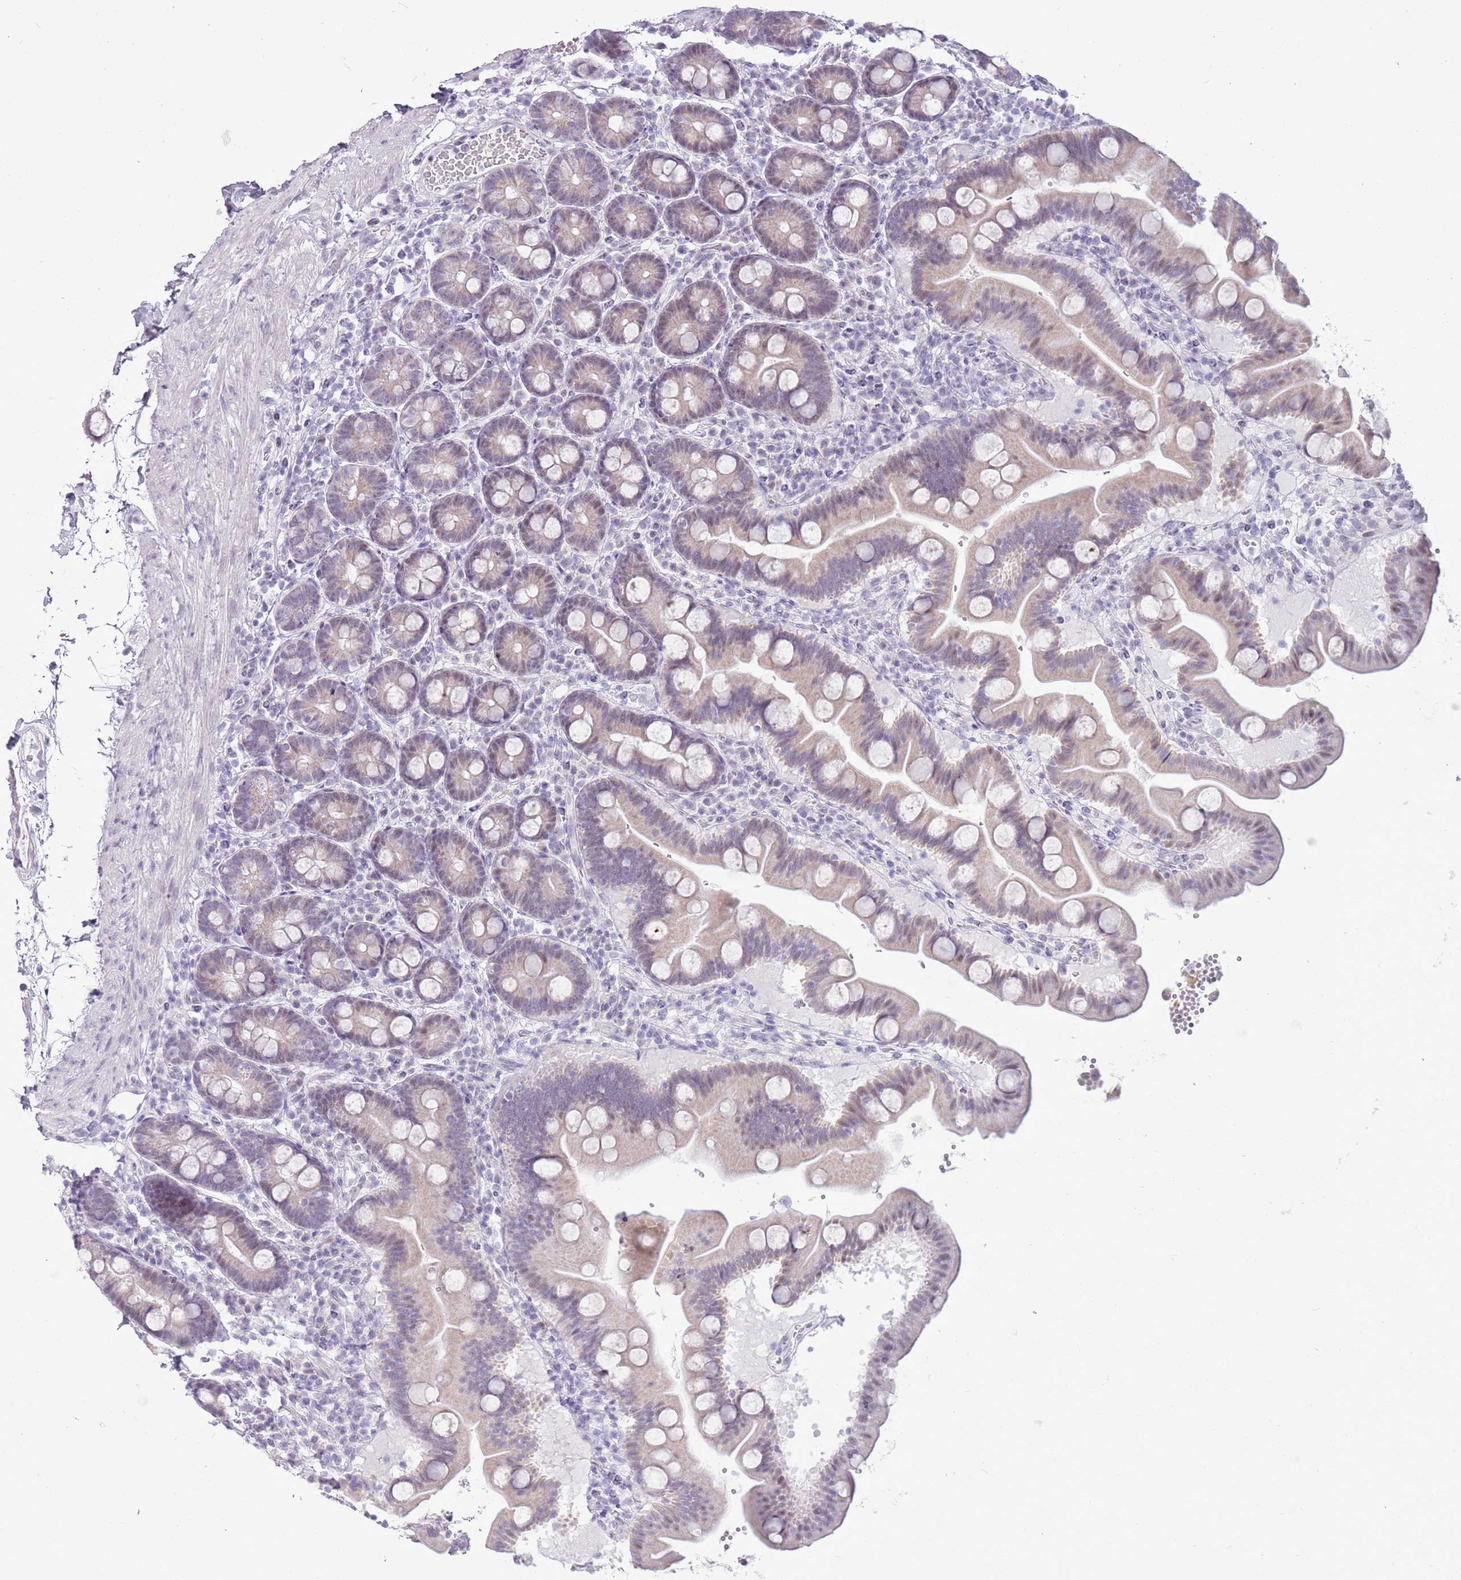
{"staining": {"intensity": "weak", "quantity": "<25%", "location": "cytoplasmic/membranous,nuclear"}, "tissue": "duodenum", "cell_type": "Glandular cells", "image_type": "normal", "snomed": [{"axis": "morphology", "description": "Normal tissue, NOS"}, {"axis": "topography", "description": "Duodenum"}], "caption": "Glandular cells are negative for brown protein staining in unremarkable duodenum. (DAB (3,3'-diaminobenzidine) immunohistochemistry (IHC) with hematoxylin counter stain).", "gene": "RPL3L", "patient": {"sex": "male", "age": 54}}